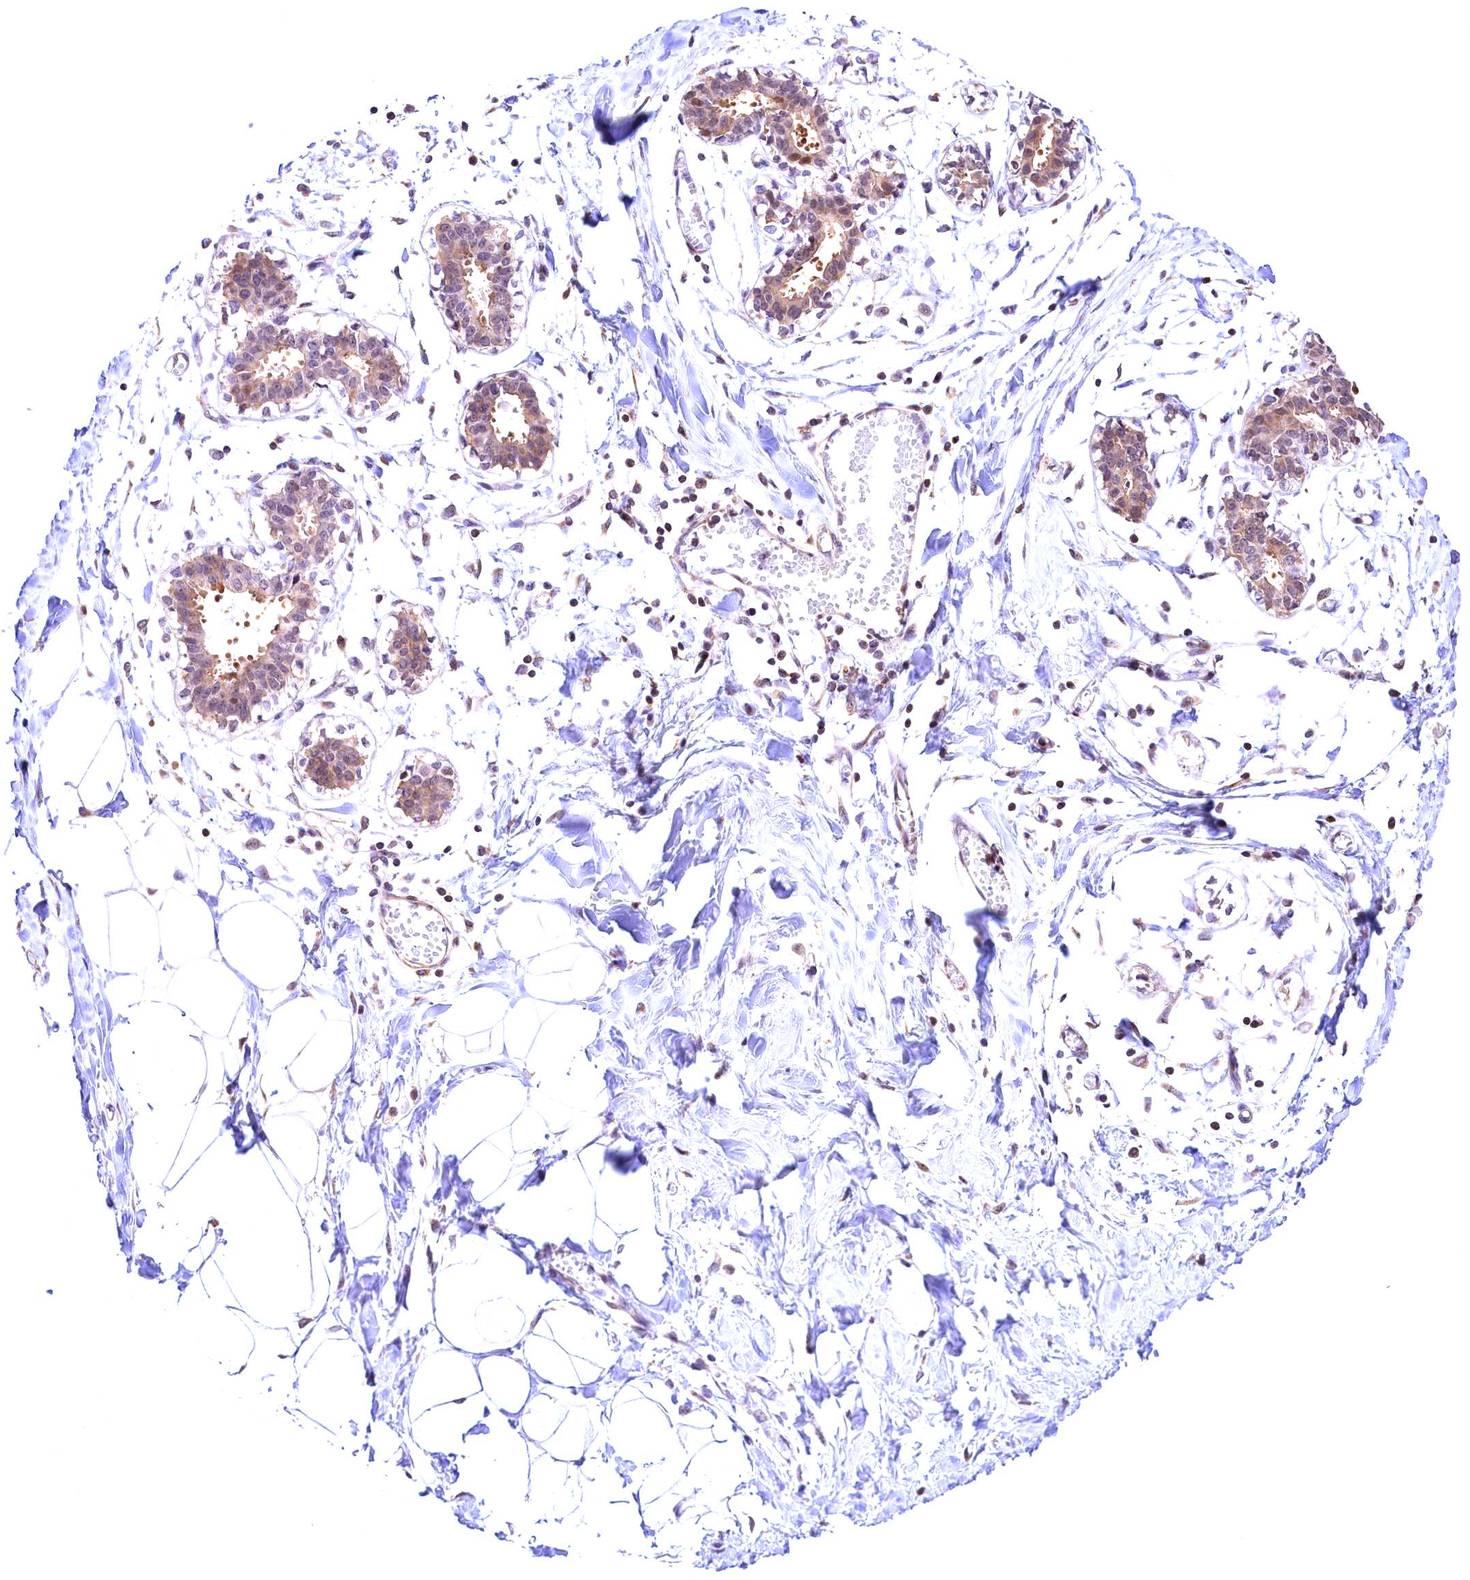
{"staining": {"intensity": "negative", "quantity": "none", "location": "none"}, "tissue": "breast", "cell_type": "Adipocytes", "image_type": "normal", "snomed": [{"axis": "morphology", "description": "Normal tissue, NOS"}, {"axis": "topography", "description": "Breast"}], "caption": "Breast stained for a protein using immunohistochemistry exhibits no expression adipocytes.", "gene": "CHORDC1", "patient": {"sex": "female", "age": 27}}